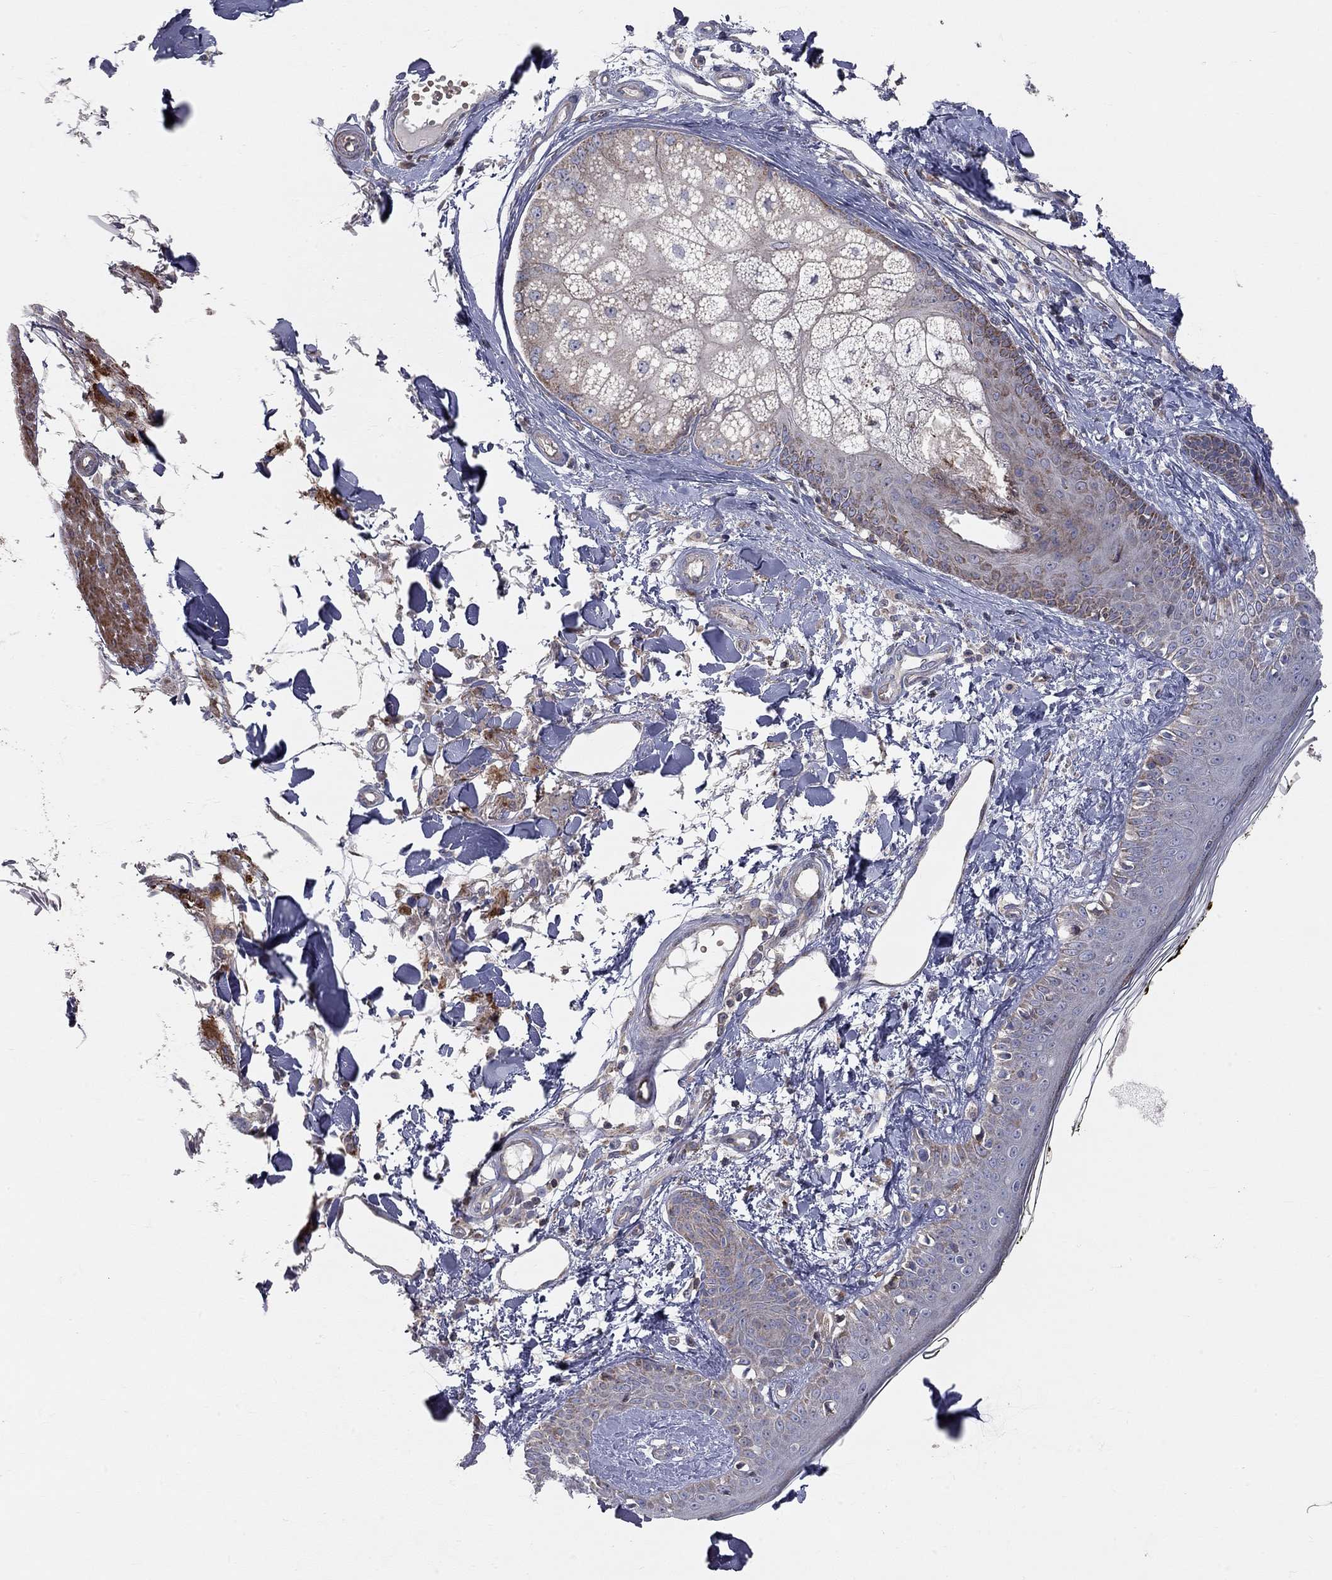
{"staining": {"intensity": "negative", "quantity": "none", "location": "none"}, "tissue": "skin", "cell_type": "Fibroblasts", "image_type": "normal", "snomed": [{"axis": "morphology", "description": "Normal tissue, NOS"}, {"axis": "topography", "description": "Skin"}], "caption": "Immunohistochemistry (IHC) histopathology image of benign skin stained for a protein (brown), which exhibits no positivity in fibroblasts. (DAB IHC with hematoxylin counter stain).", "gene": "KANSL1L", "patient": {"sex": "male", "age": 76}}